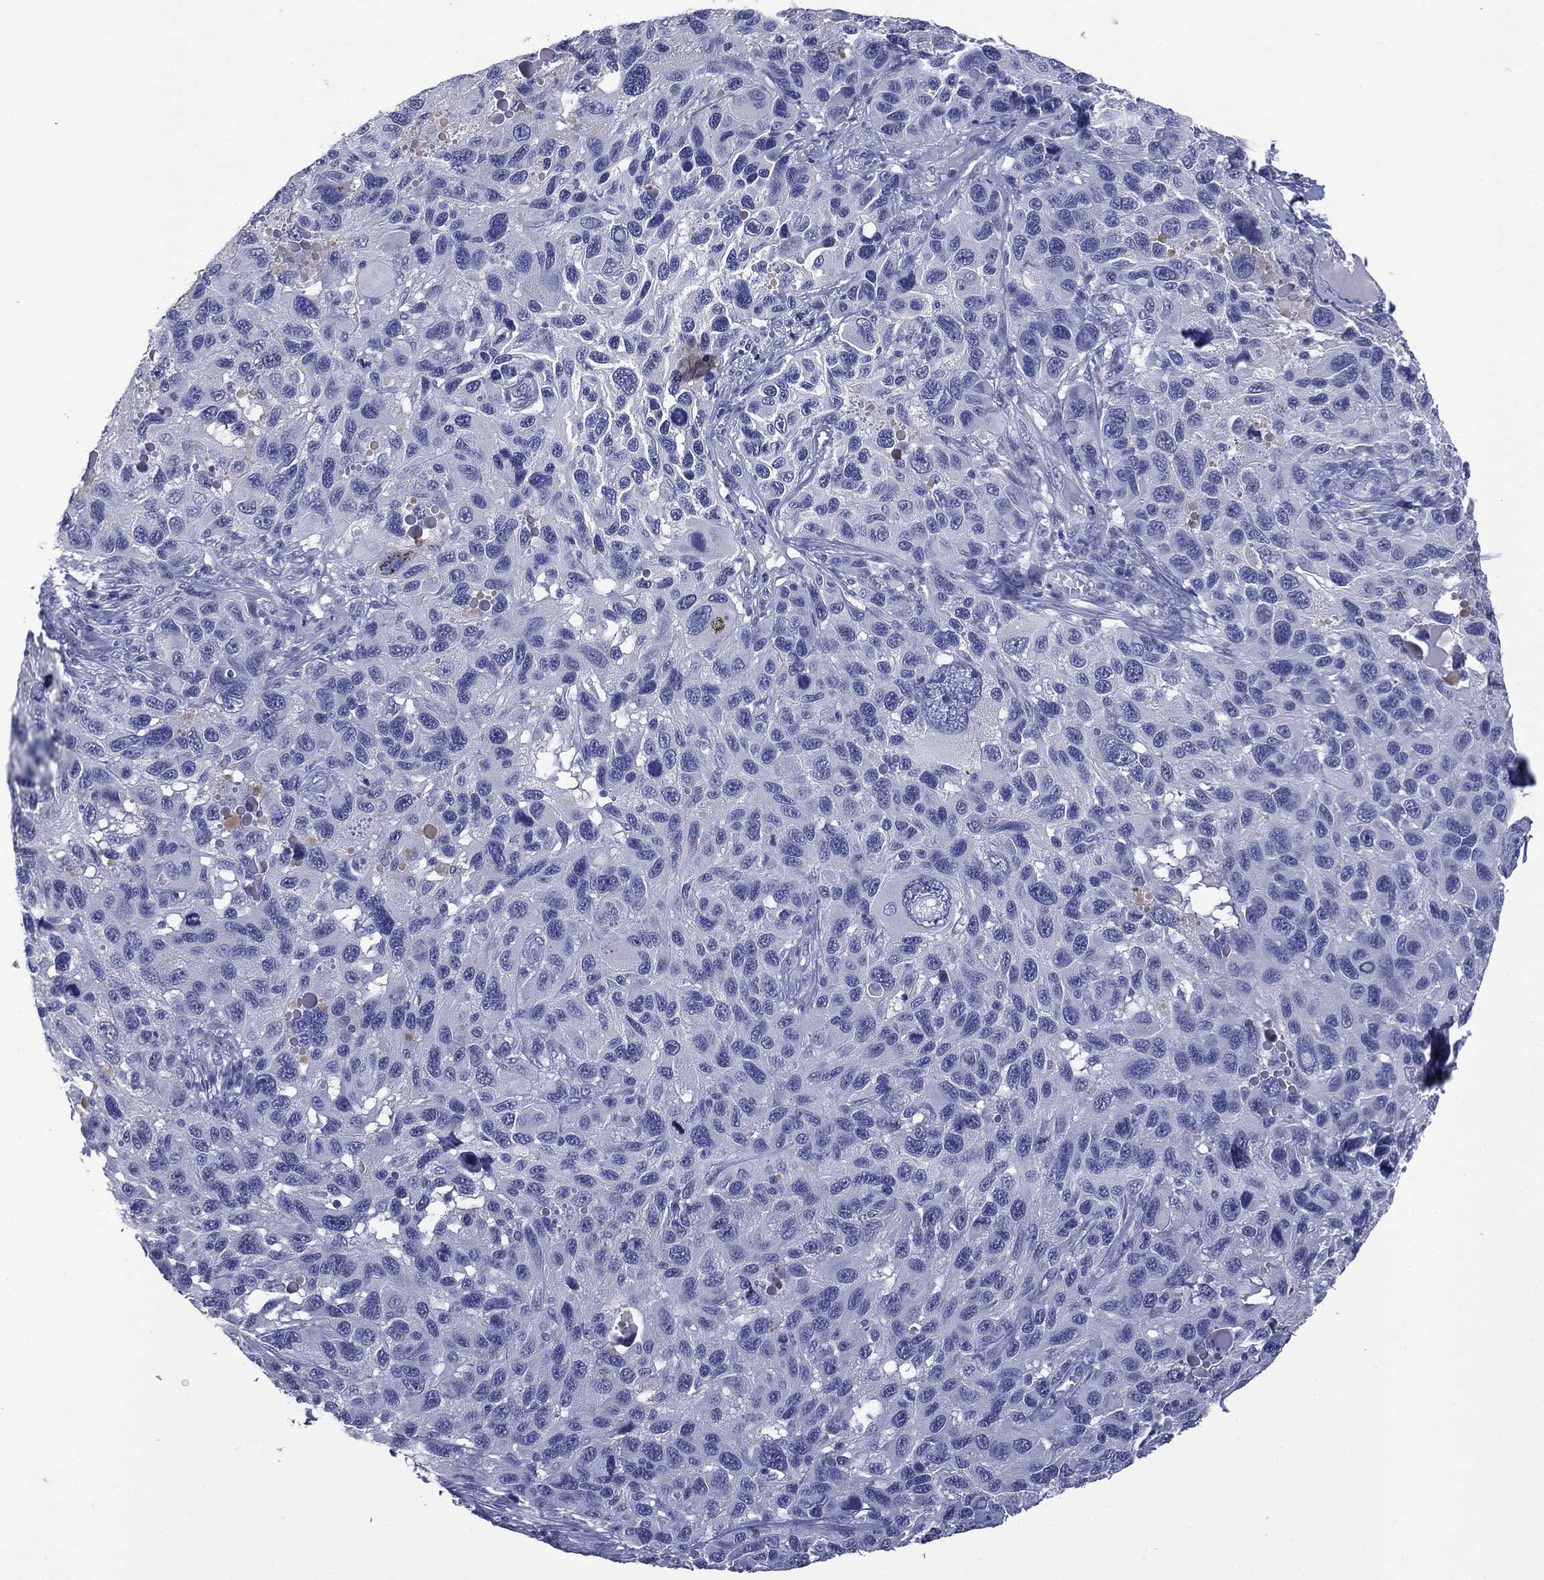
{"staining": {"intensity": "negative", "quantity": "none", "location": "none"}, "tissue": "melanoma", "cell_type": "Tumor cells", "image_type": "cancer", "snomed": [{"axis": "morphology", "description": "Malignant melanoma, NOS"}, {"axis": "topography", "description": "Skin"}], "caption": "Tumor cells show no significant protein expression in melanoma.", "gene": "TSHB", "patient": {"sex": "male", "age": 53}}